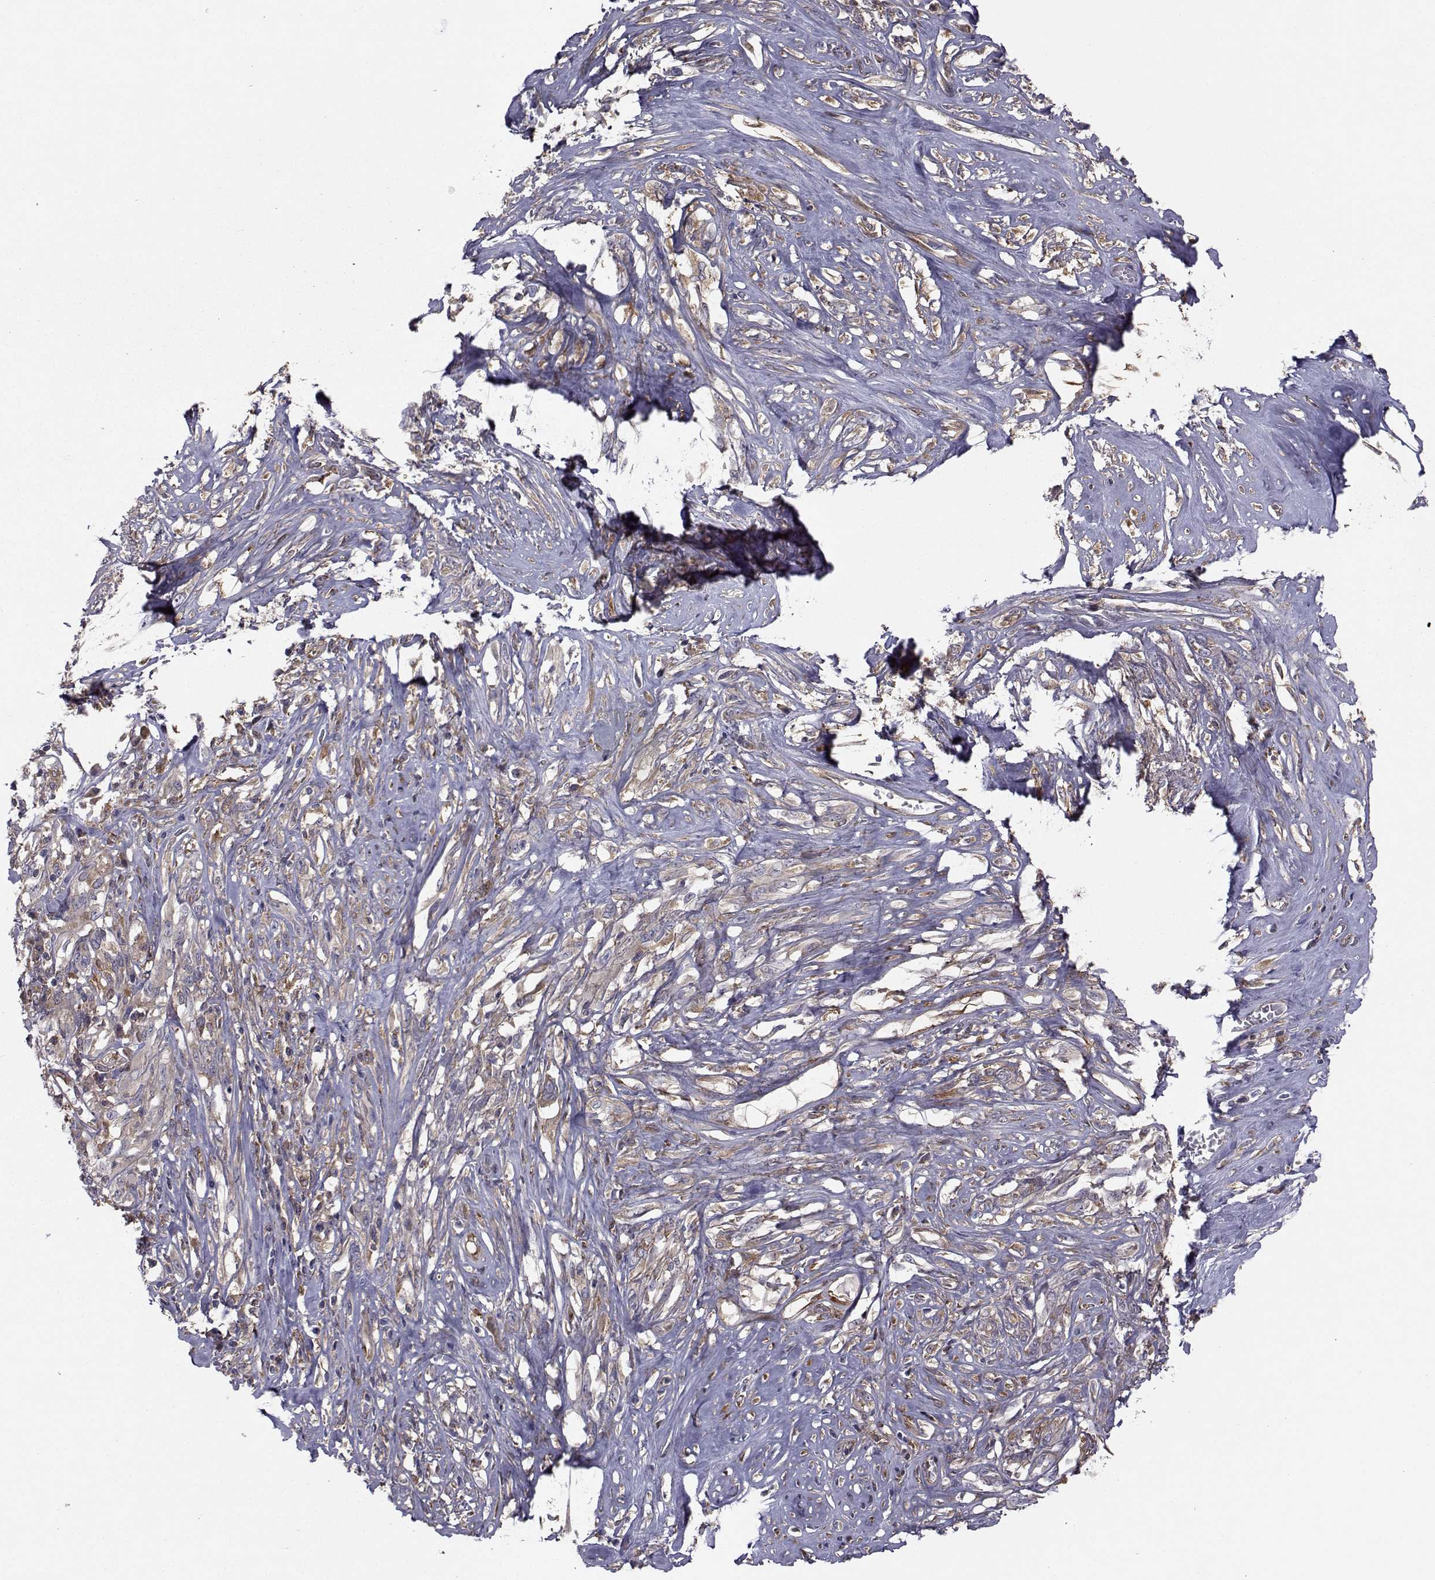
{"staining": {"intensity": "weak", "quantity": ">75%", "location": "cytoplasmic/membranous"}, "tissue": "melanoma", "cell_type": "Tumor cells", "image_type": "cancer", "snomed": [{"axis": "morphology", "description": "Malignant melanoma, NOS"}, {"axis": "topography", "description": "Skin"}], "caption": "Malignant melanoma tissue displays weak cytoplasmic/membranous positivity in about >75% of tumor cells, visualized by immunohistochemistry.", "gene": "TRIP10", "patient": {"sex": "female", "age": 91}}